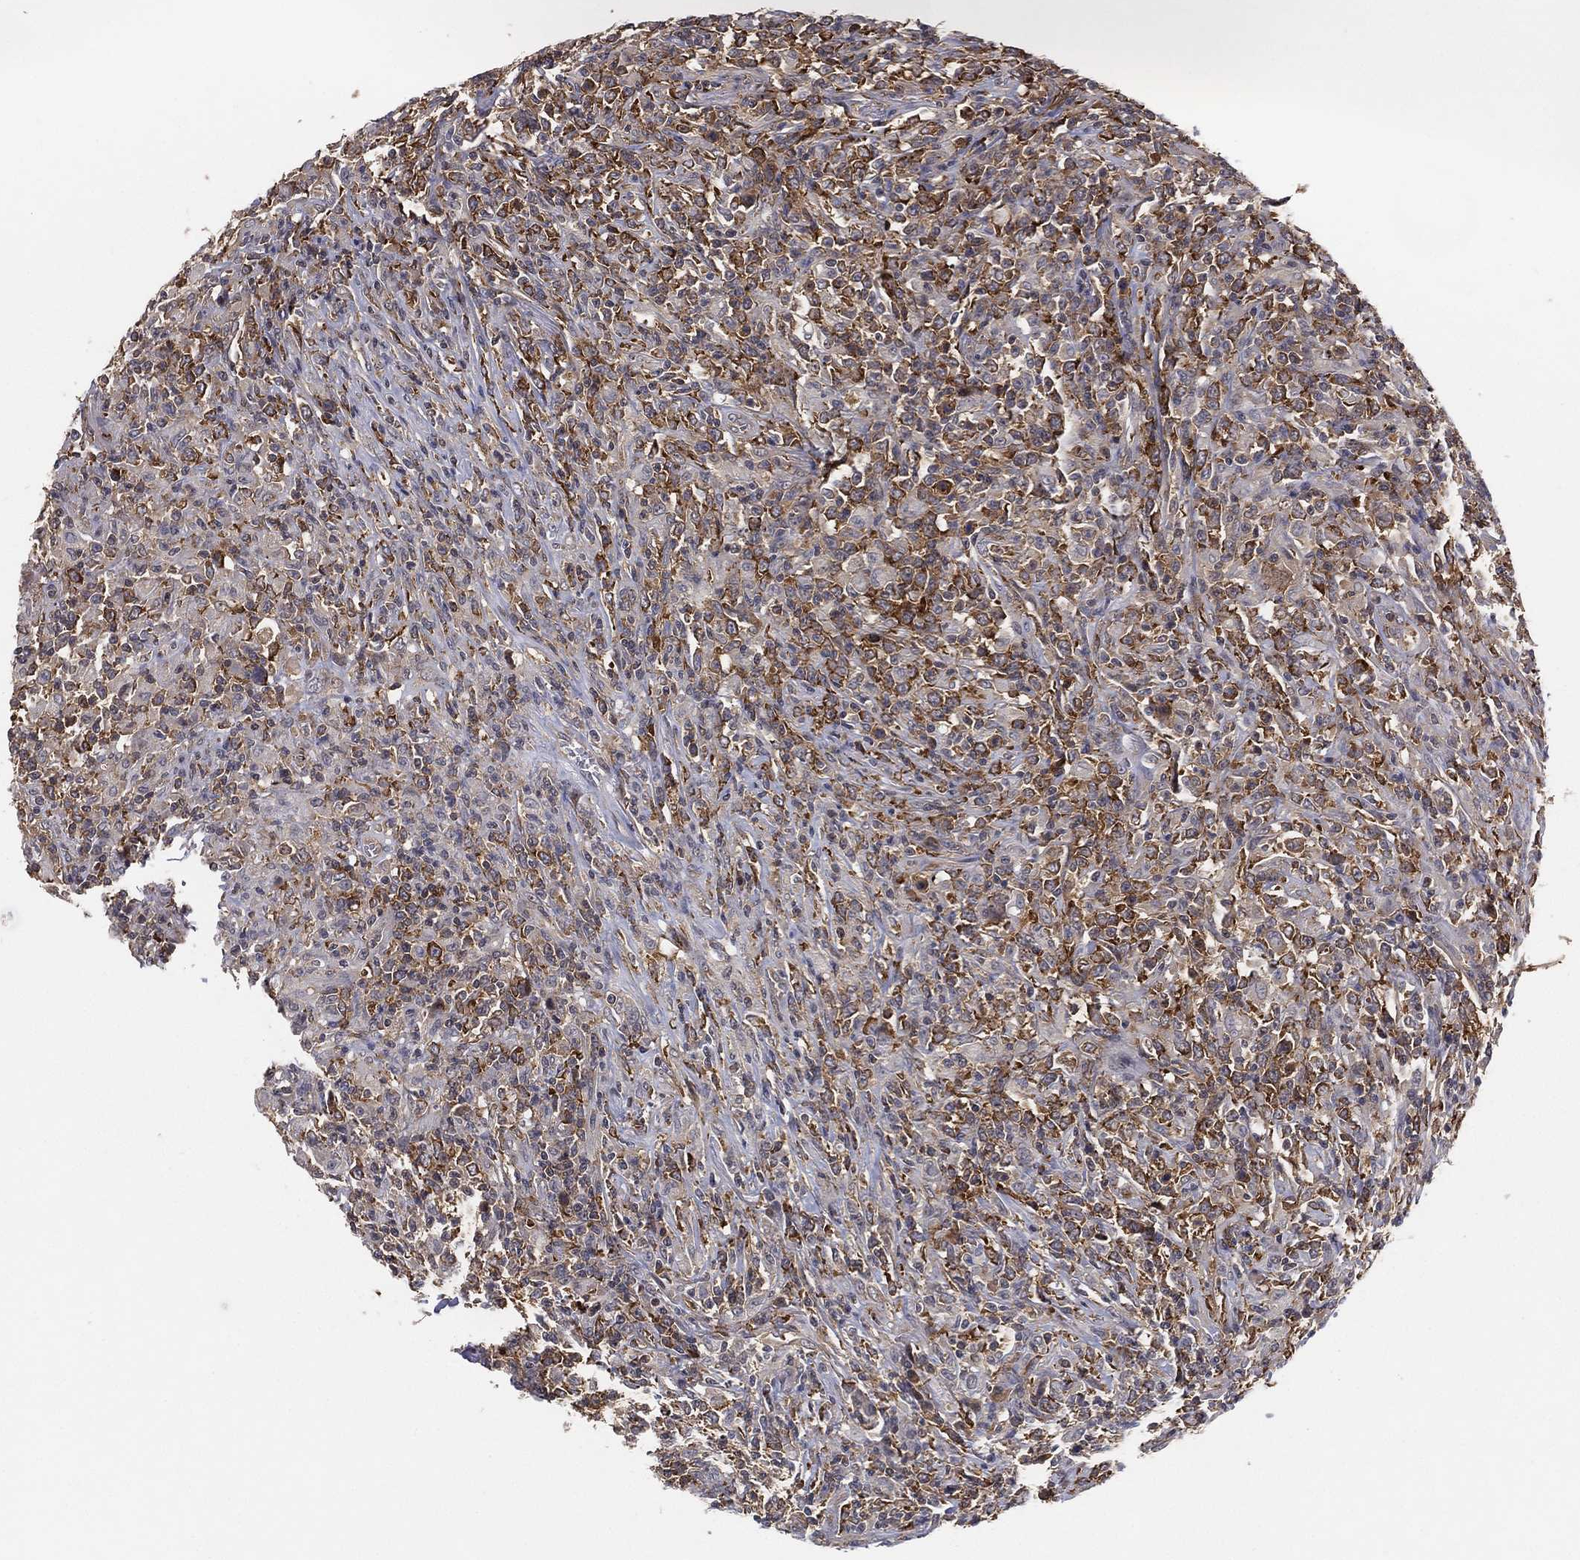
{"staining": {"intensity": "moderate", "quantity": "25%-75%", "location": "cytoplasmic/membranous"}, "tissue": "lymphoma", "cell_type": "Tumor cells", "image_type": "cancer", "snomed": [{"axis": "morphology", "description": "Malignant lymphoma, non-Hodgkin's type, High grade"}, {"axis": "topography", "description": "Lung"}], "caption": "Immunohistochemical staining of human malignant lymphoma, non-Hodgkin's type (high-grade) shows medium levels of moderate cytoplasmic/membranous protein expression in approximately 25%-75% of tumor cells.", "gene": "TMTC4", "patient": {"sex": "male", "age": 79}}